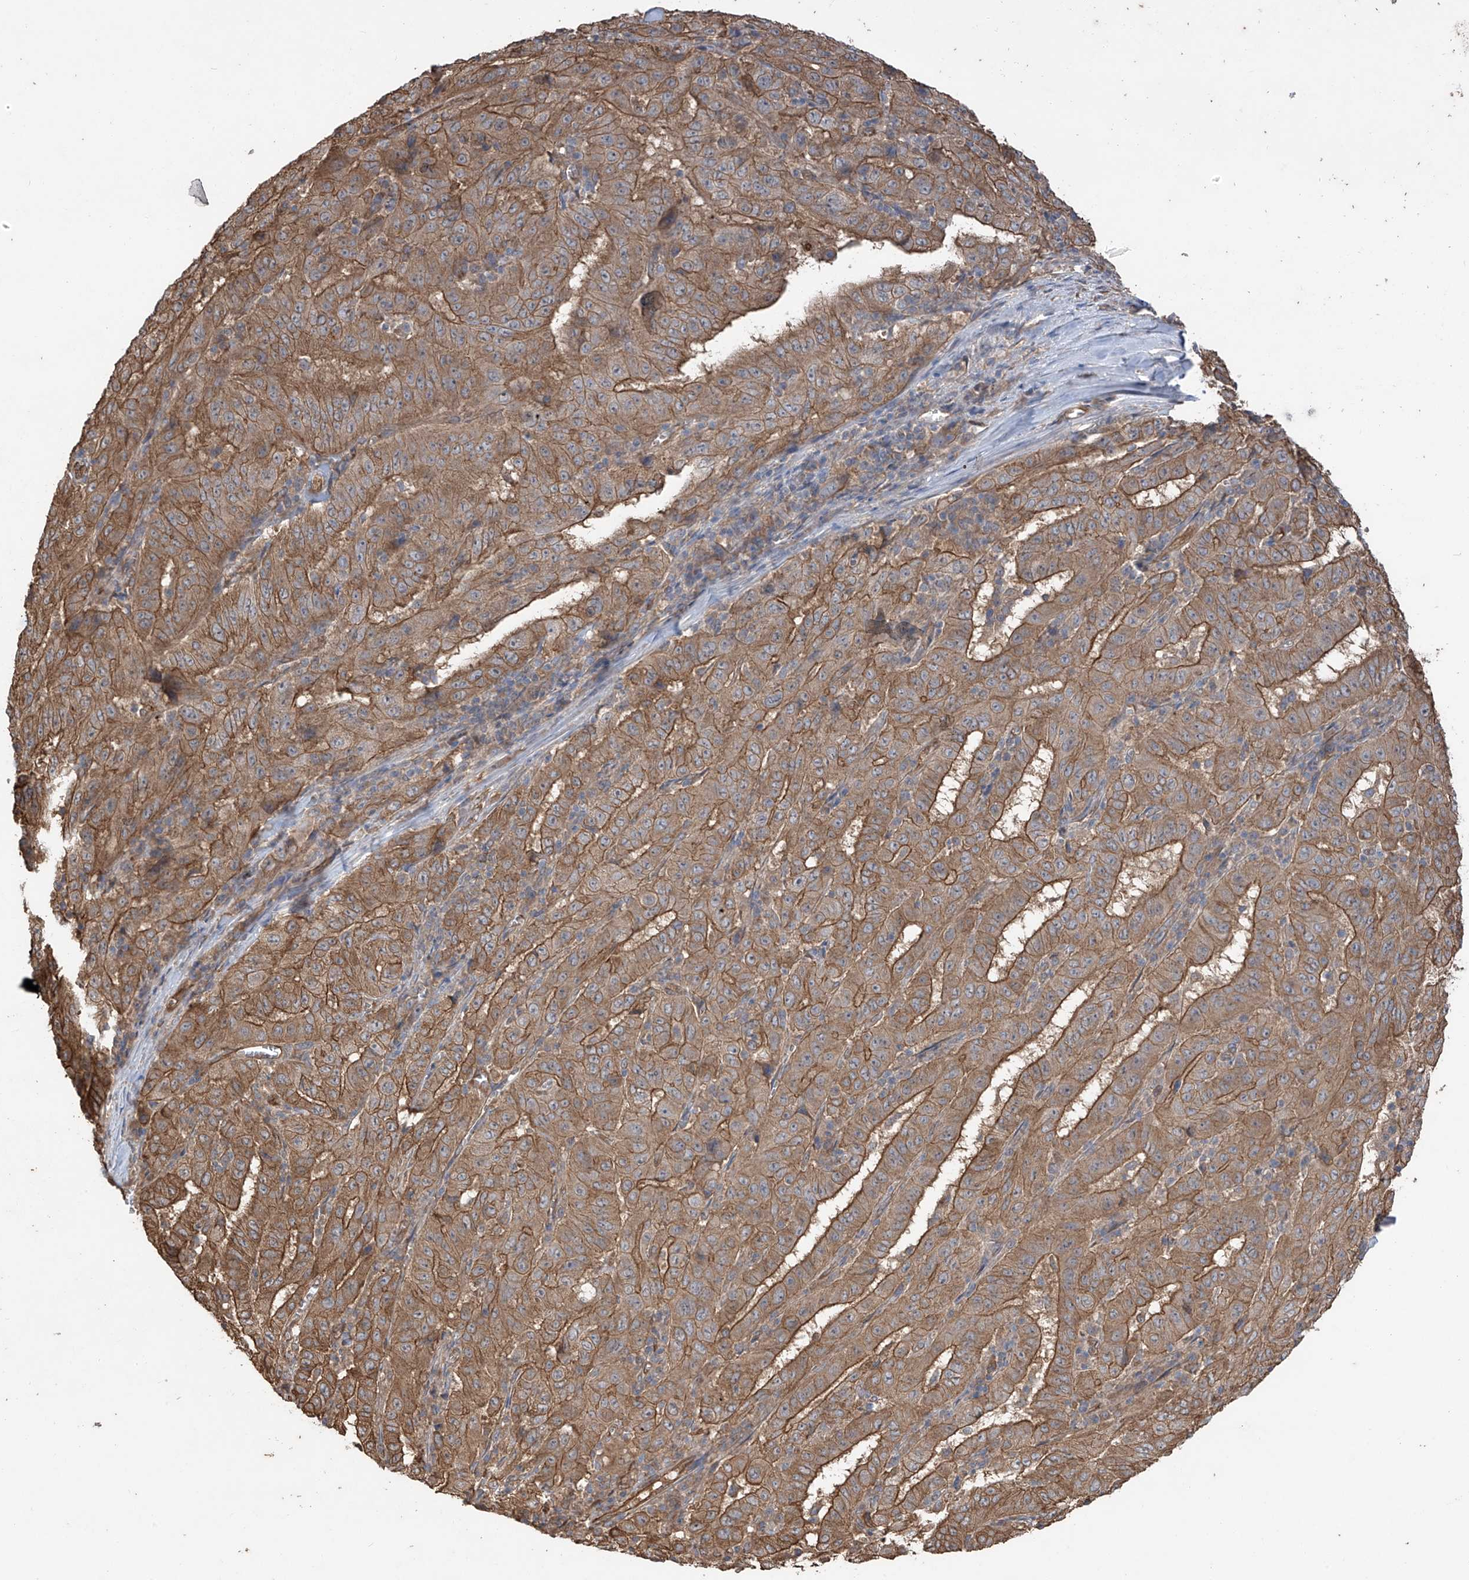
{"staining": {"intensity": "moderate", "quantity": ">75%", "location": "cytoplasmic/membranous"}, "tissue": "pancreatic cancer", "cell_type": "Tumor cells", "image_type": "cancer", "snomed": [{"axis": "morphology", "description": "Adenocarcinoma, NOS"}, {"axis": "topography", "description": "Pancreas"}], "caption": "Pancreatic adenocarcinoma was stained to show a protein in brown. There is medium levels of moderate cytoplasmic/membranous expression in approximately >75% of tumor cells. Nuclei are stained in blue.", "gene": "AGBL5", "patient": {"sex": "male", "age": 63}}